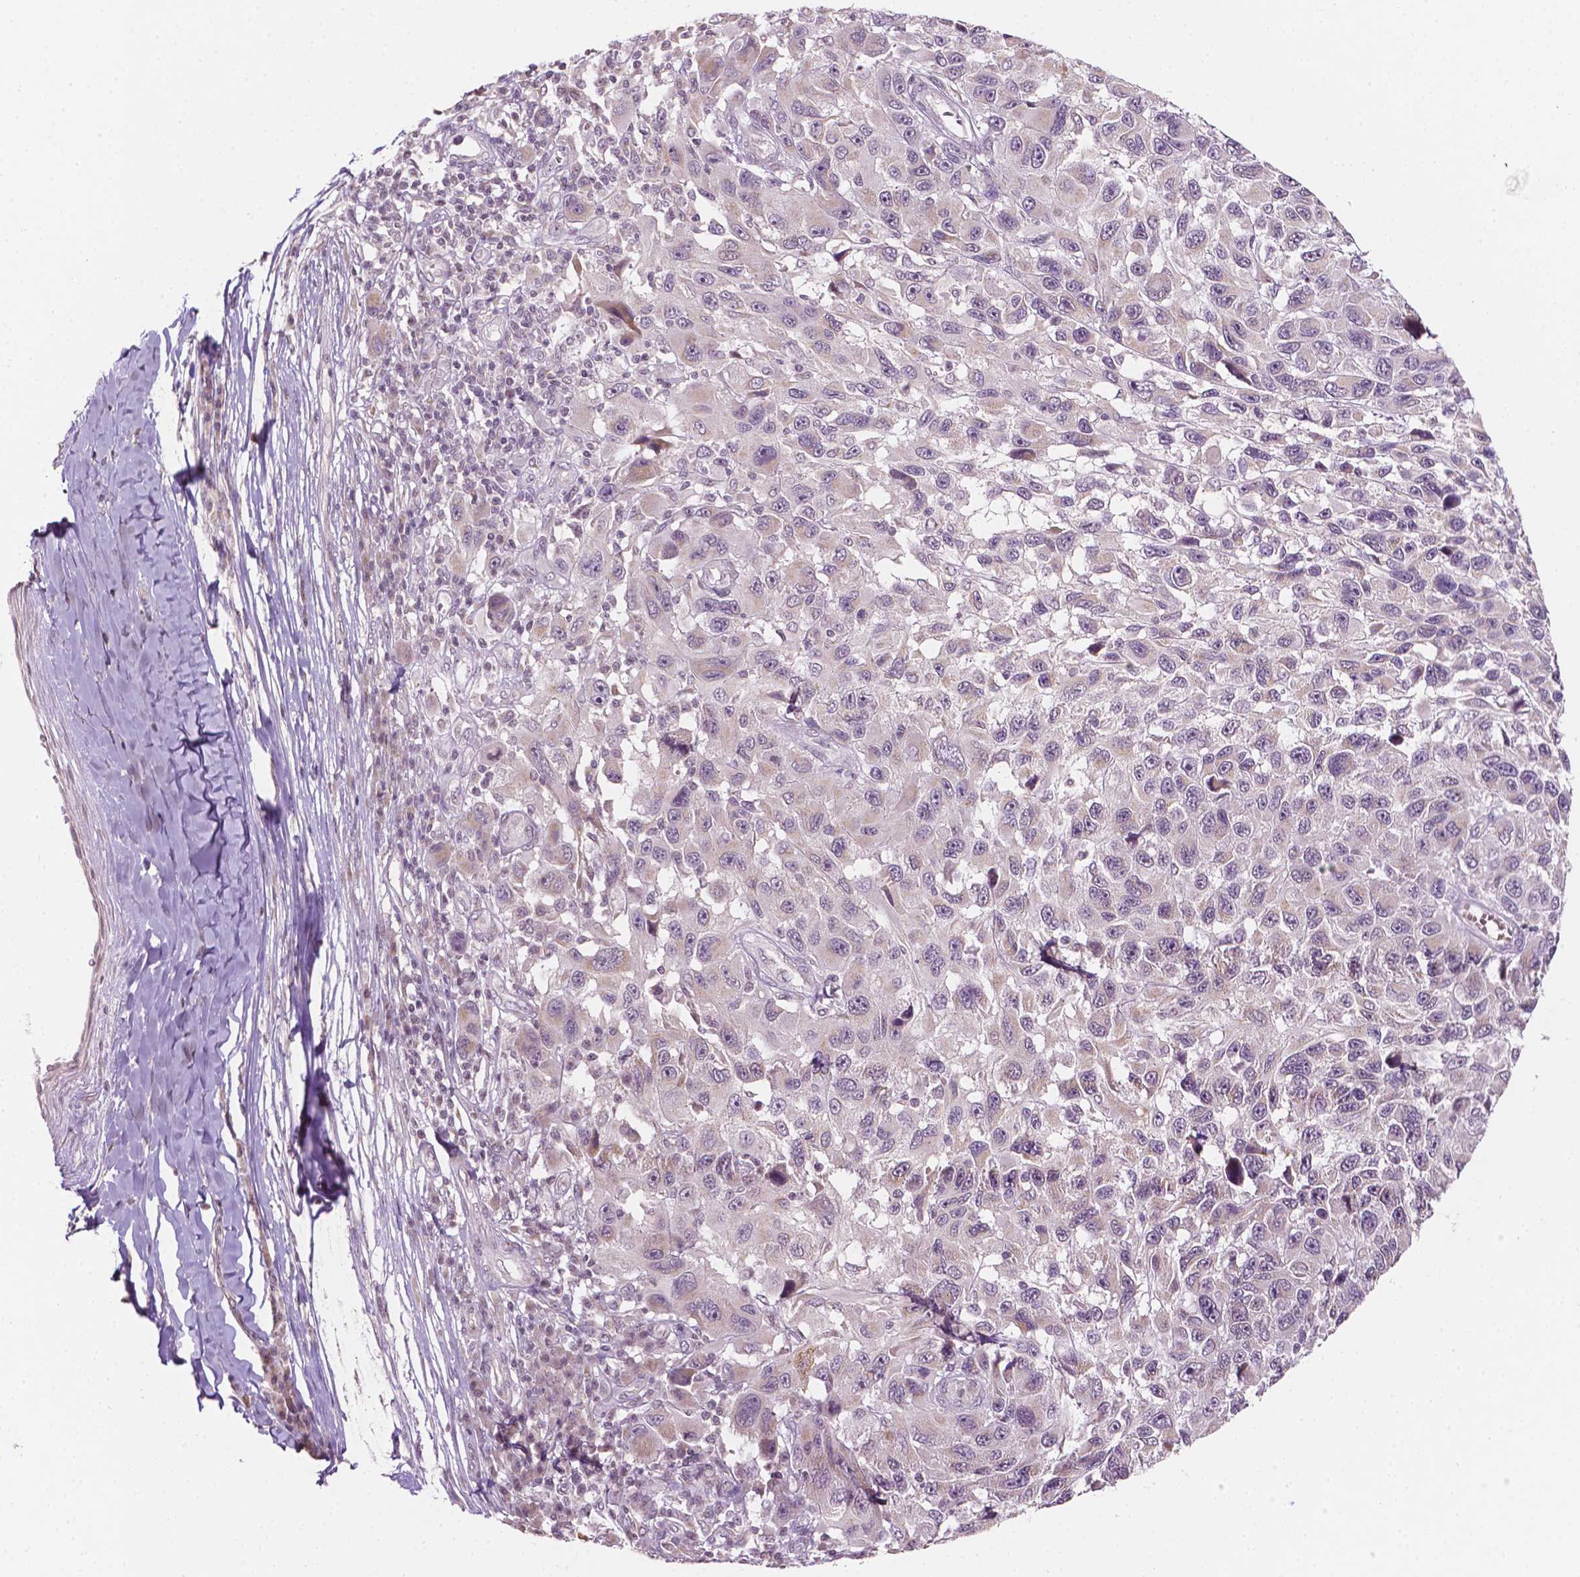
{"staining": {"intensity": "weak", "quantity": ">75%", "location": "cytoplasmic/membranous"}, "tissue": "melanoma", "cell_type": "Tumor cells", "image_type": "cancer", "snomed": [{"axis": "morphology", "description": "Malignant melanoma, NOS"}, {"axis": "topography", "description": "Skin"}], "caption": "Immunohistochemistry (IHC) of malignant melanoma demonstrates low levels of weak cytoplasmic/membranous positivity in about >75% of tumor cells. The protein of interest is shown in brown color, while the nuclei are stained blue.", "gene": "NOS1AP", "patient": {"sex": "male", "age": 53}}